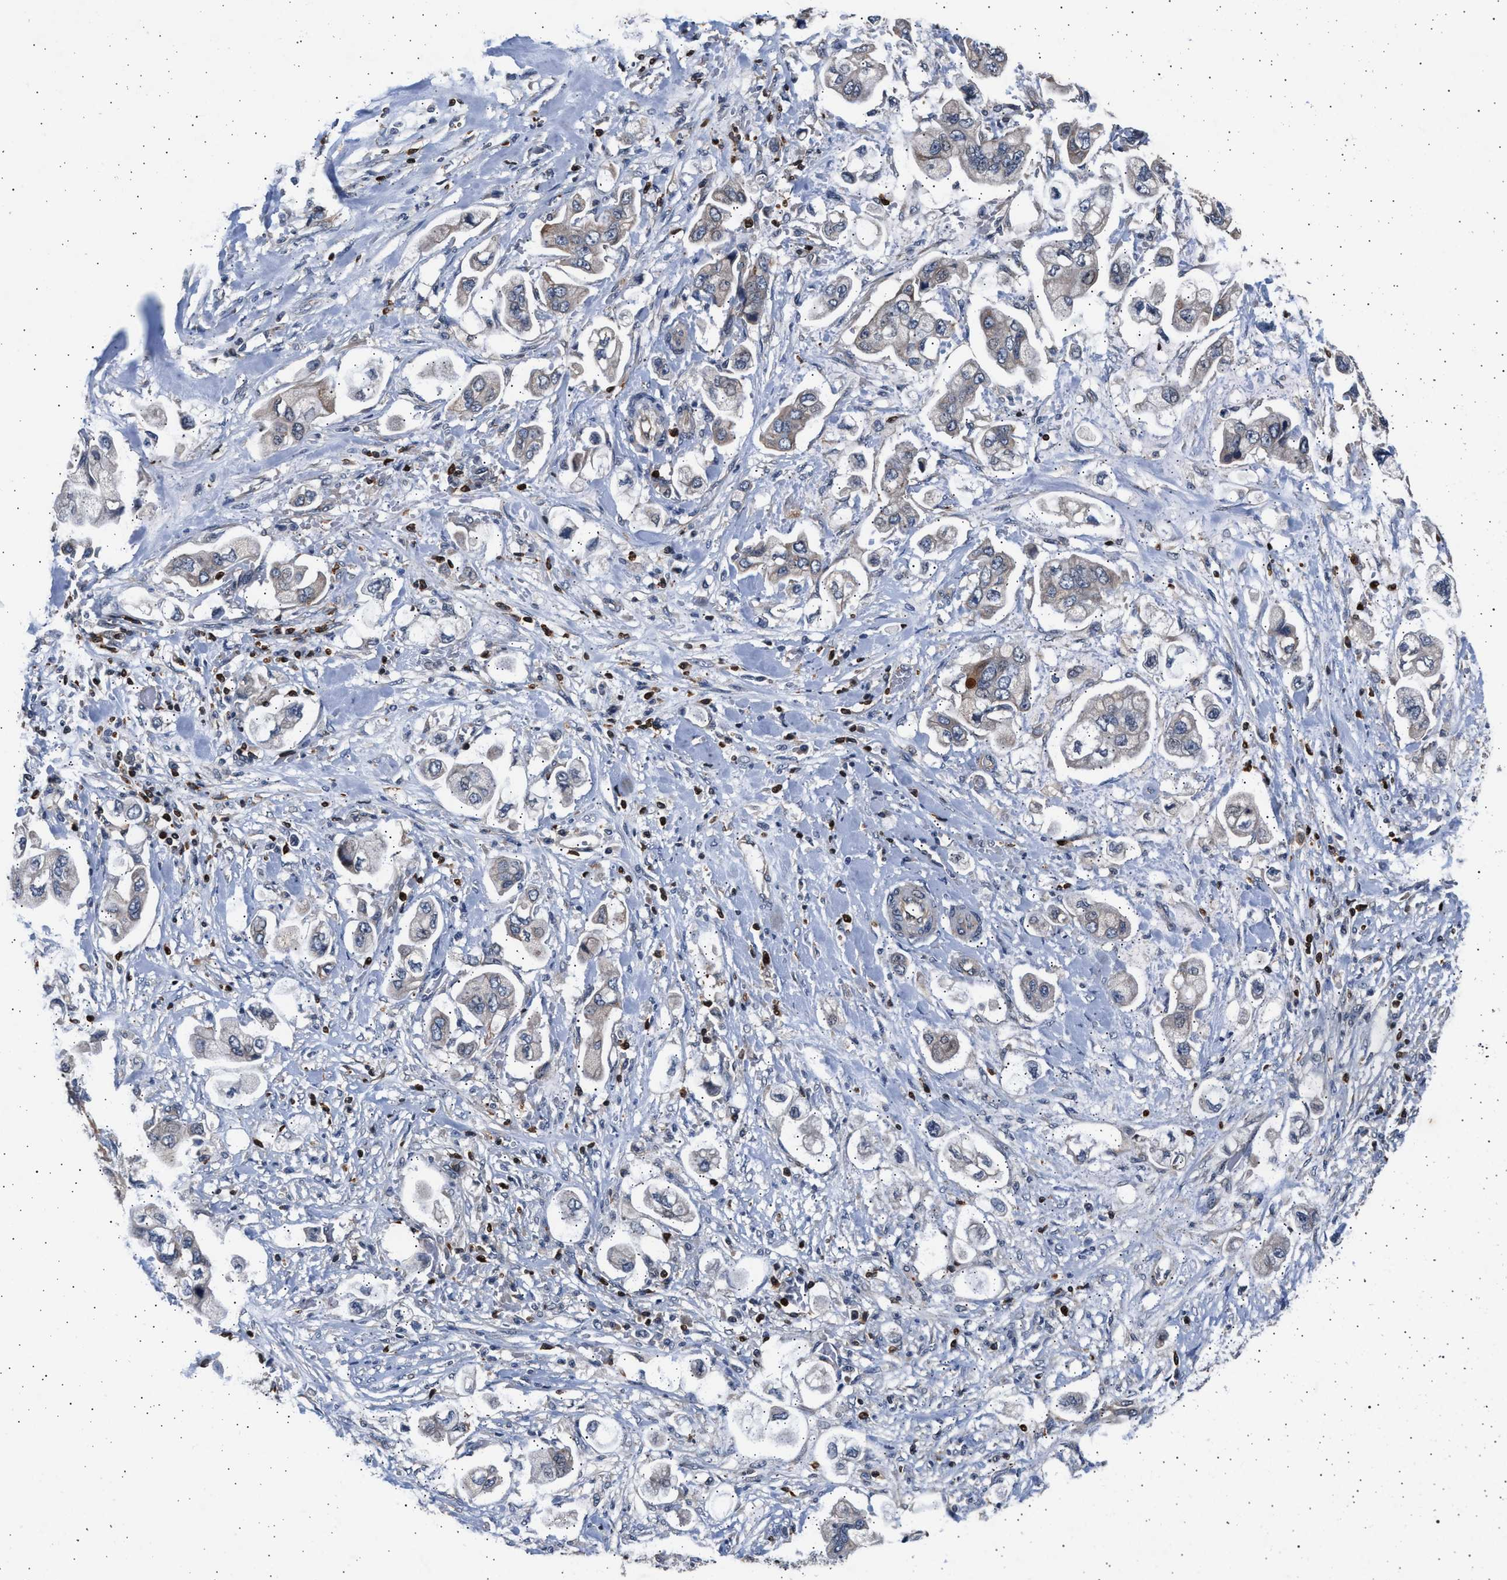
{"staining": {"intensity": "negative", "quantity": "none", "location": "none"}, "tissue": "stomach cancer", "cell_type": "Tumor cells", "image_type": "cancer", "snomed": [{"axis": "morphology", "description": "Adenocarcinoma, NOS"}, {"axis": "topography", "description": "Stomach"}], "caption": "A photomicrograph of human stomach cancer (adenocarcinoma) is negative for staining in tumor cells. Nuclei are stained in blue.", "gene": "GRAP2", "patient": {"sex": "male", "age": 62}}